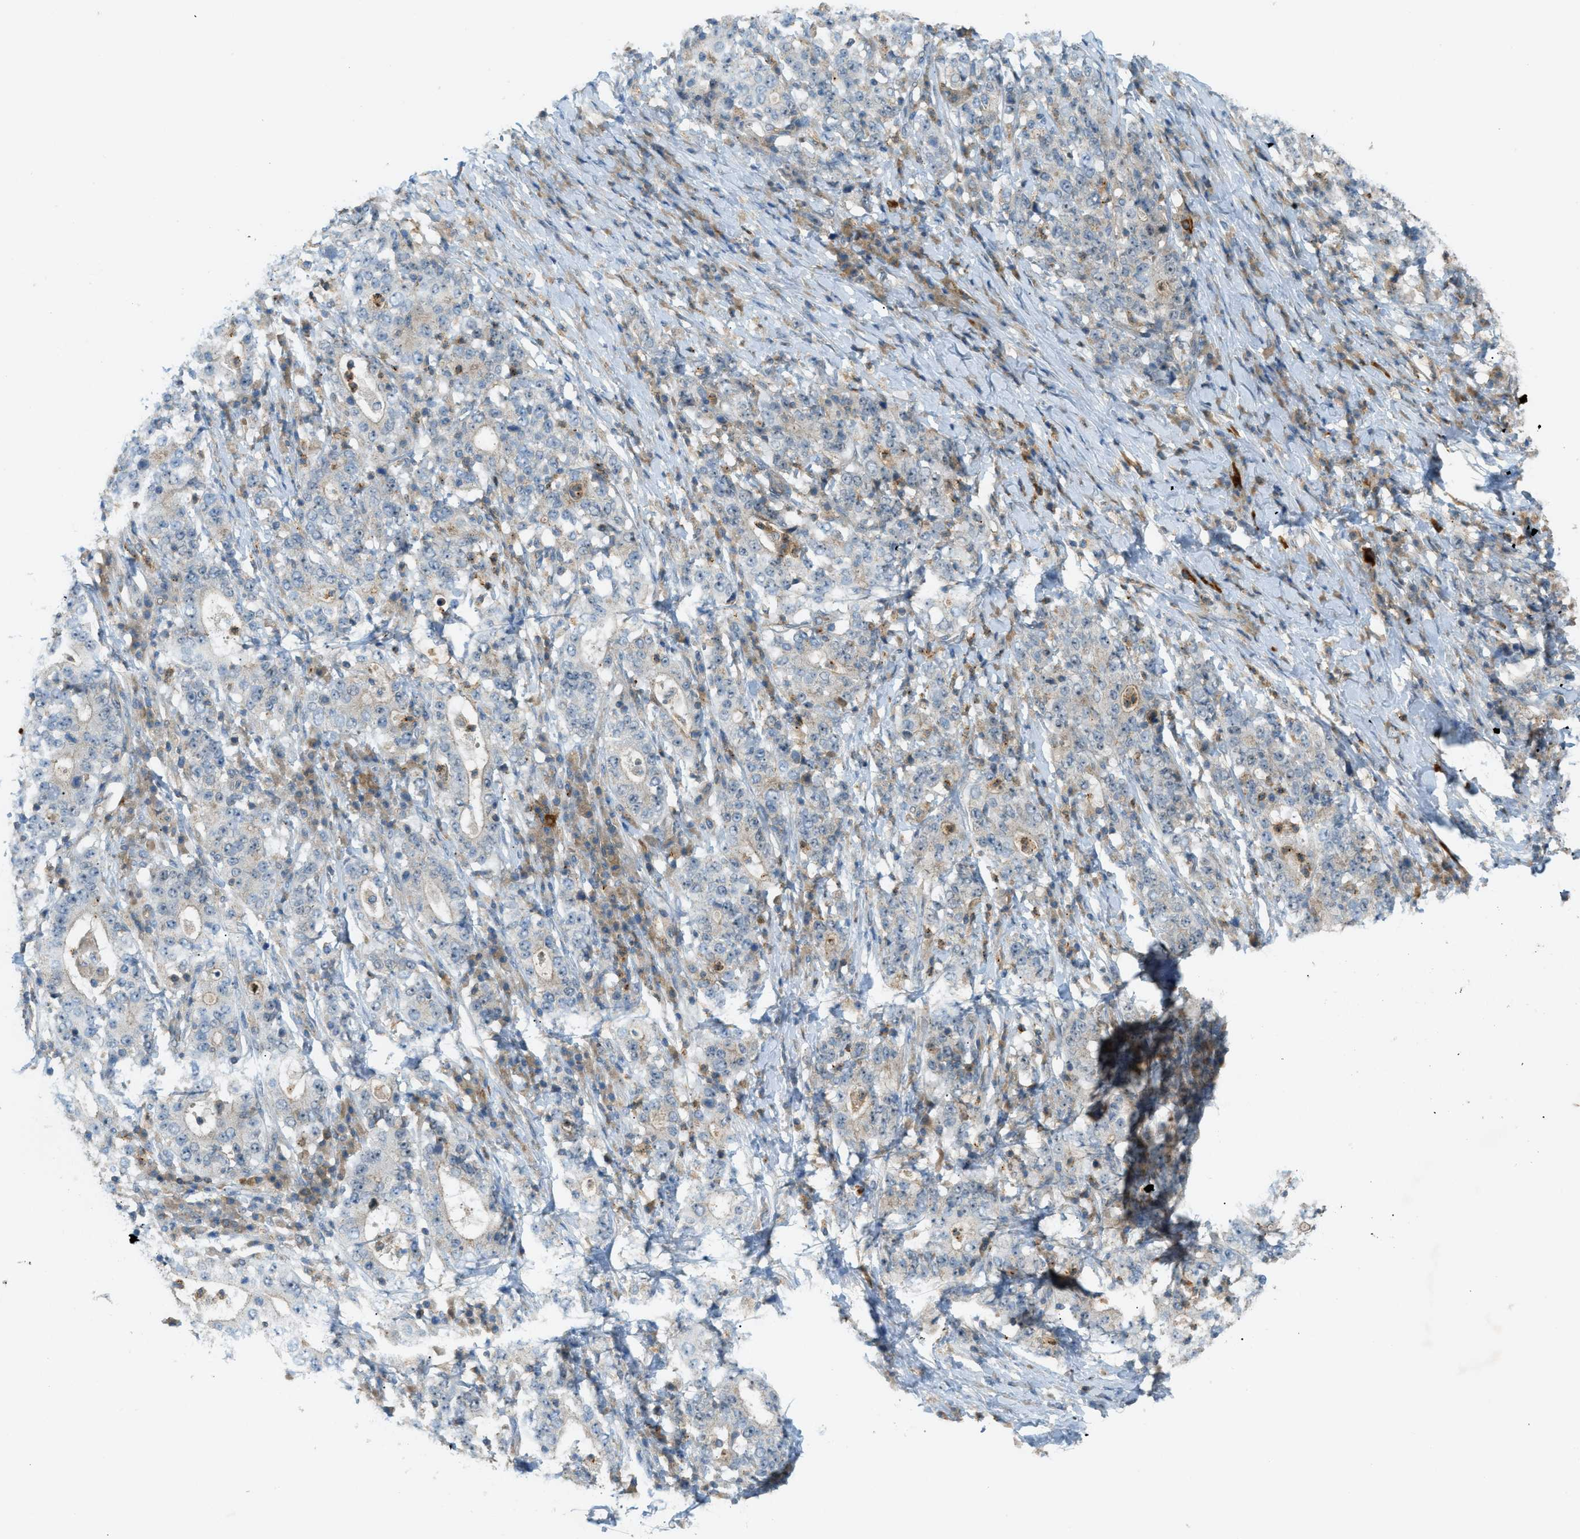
{"staining": {"intensity": "negative", "quantity": "none", "location": "none"}, "tissue": "stomach cancer", "cell_type": "Tumor cells", "image_type": "cancer", "snomed": [{"axis": "morphology", "description": "Normal tissue, NOS"}, {"axis": "morphology", "description": "Adenocarcinoma, NOS"}, {"axis": "topography", "description": "Stomach, upper"}, {"axis": "topography", "description": "Stomach"}], "caption": "Stomach cancer was stained to show a protein in brown. There is no significant expression in tumor cells.", "gene": "GRK6", "patient": {"sex": "male", "age": 59}}